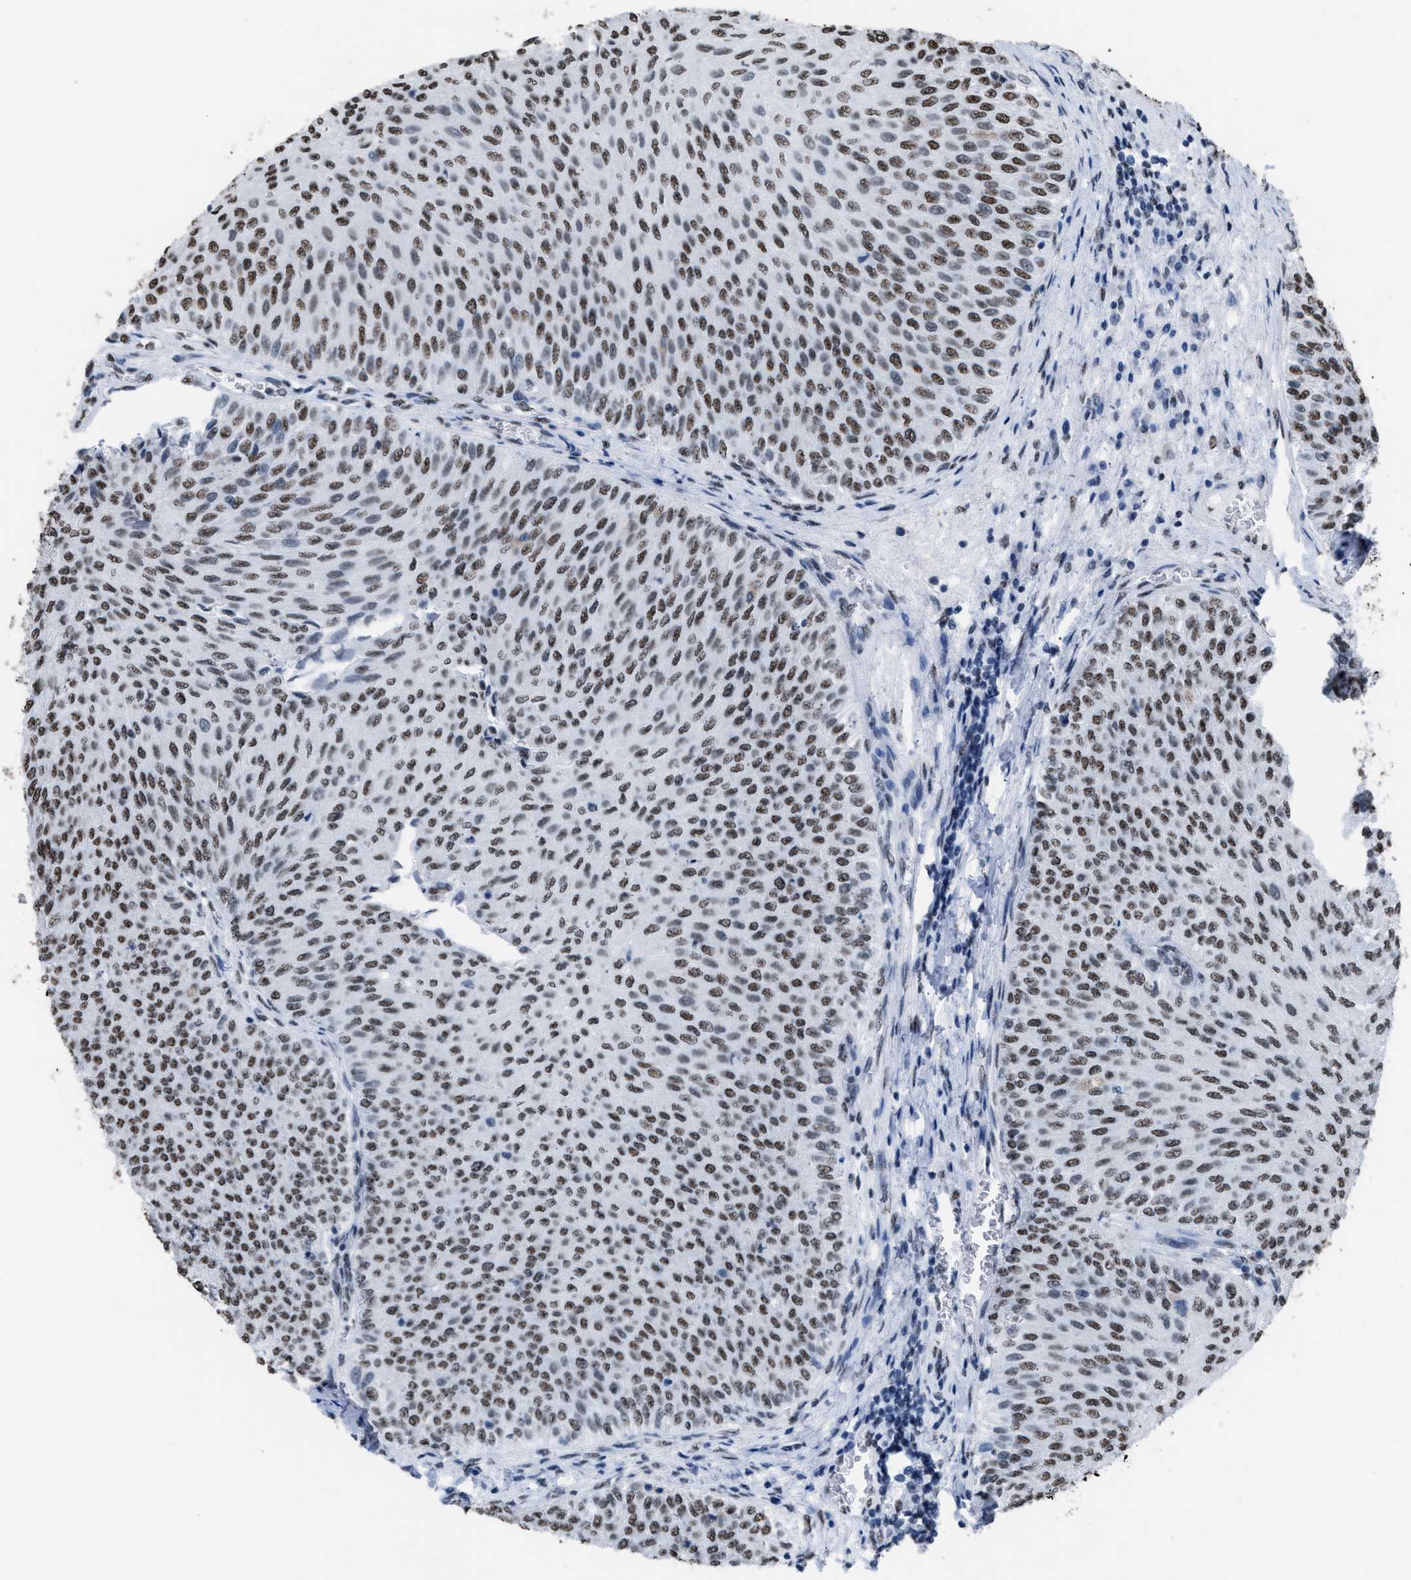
{"staining": {"intensity": "moderate", "quantity": ">75%", "location": "nuclear"}, "tissue": "urothelial cancer", "cell_type": "Tumor cells", "image_type": "cancer", "snomed": [{"axis": "morphology", "description": "Urothelial carcinoma, Low grade"}, {"axis": "topography", "description": "Urinary bladder"}], "caption": "Immunohistochemical staining of human urothelial cancer reveals medium levels of moderate nuclear protein positivity in approximately >75% of tumor cells. Immunohistochemistry (ihc) stains the protein in brown and the nuclei are stained blue.", "gene": "CCAR2", "patient": {"sex": "male", "age": 78}}